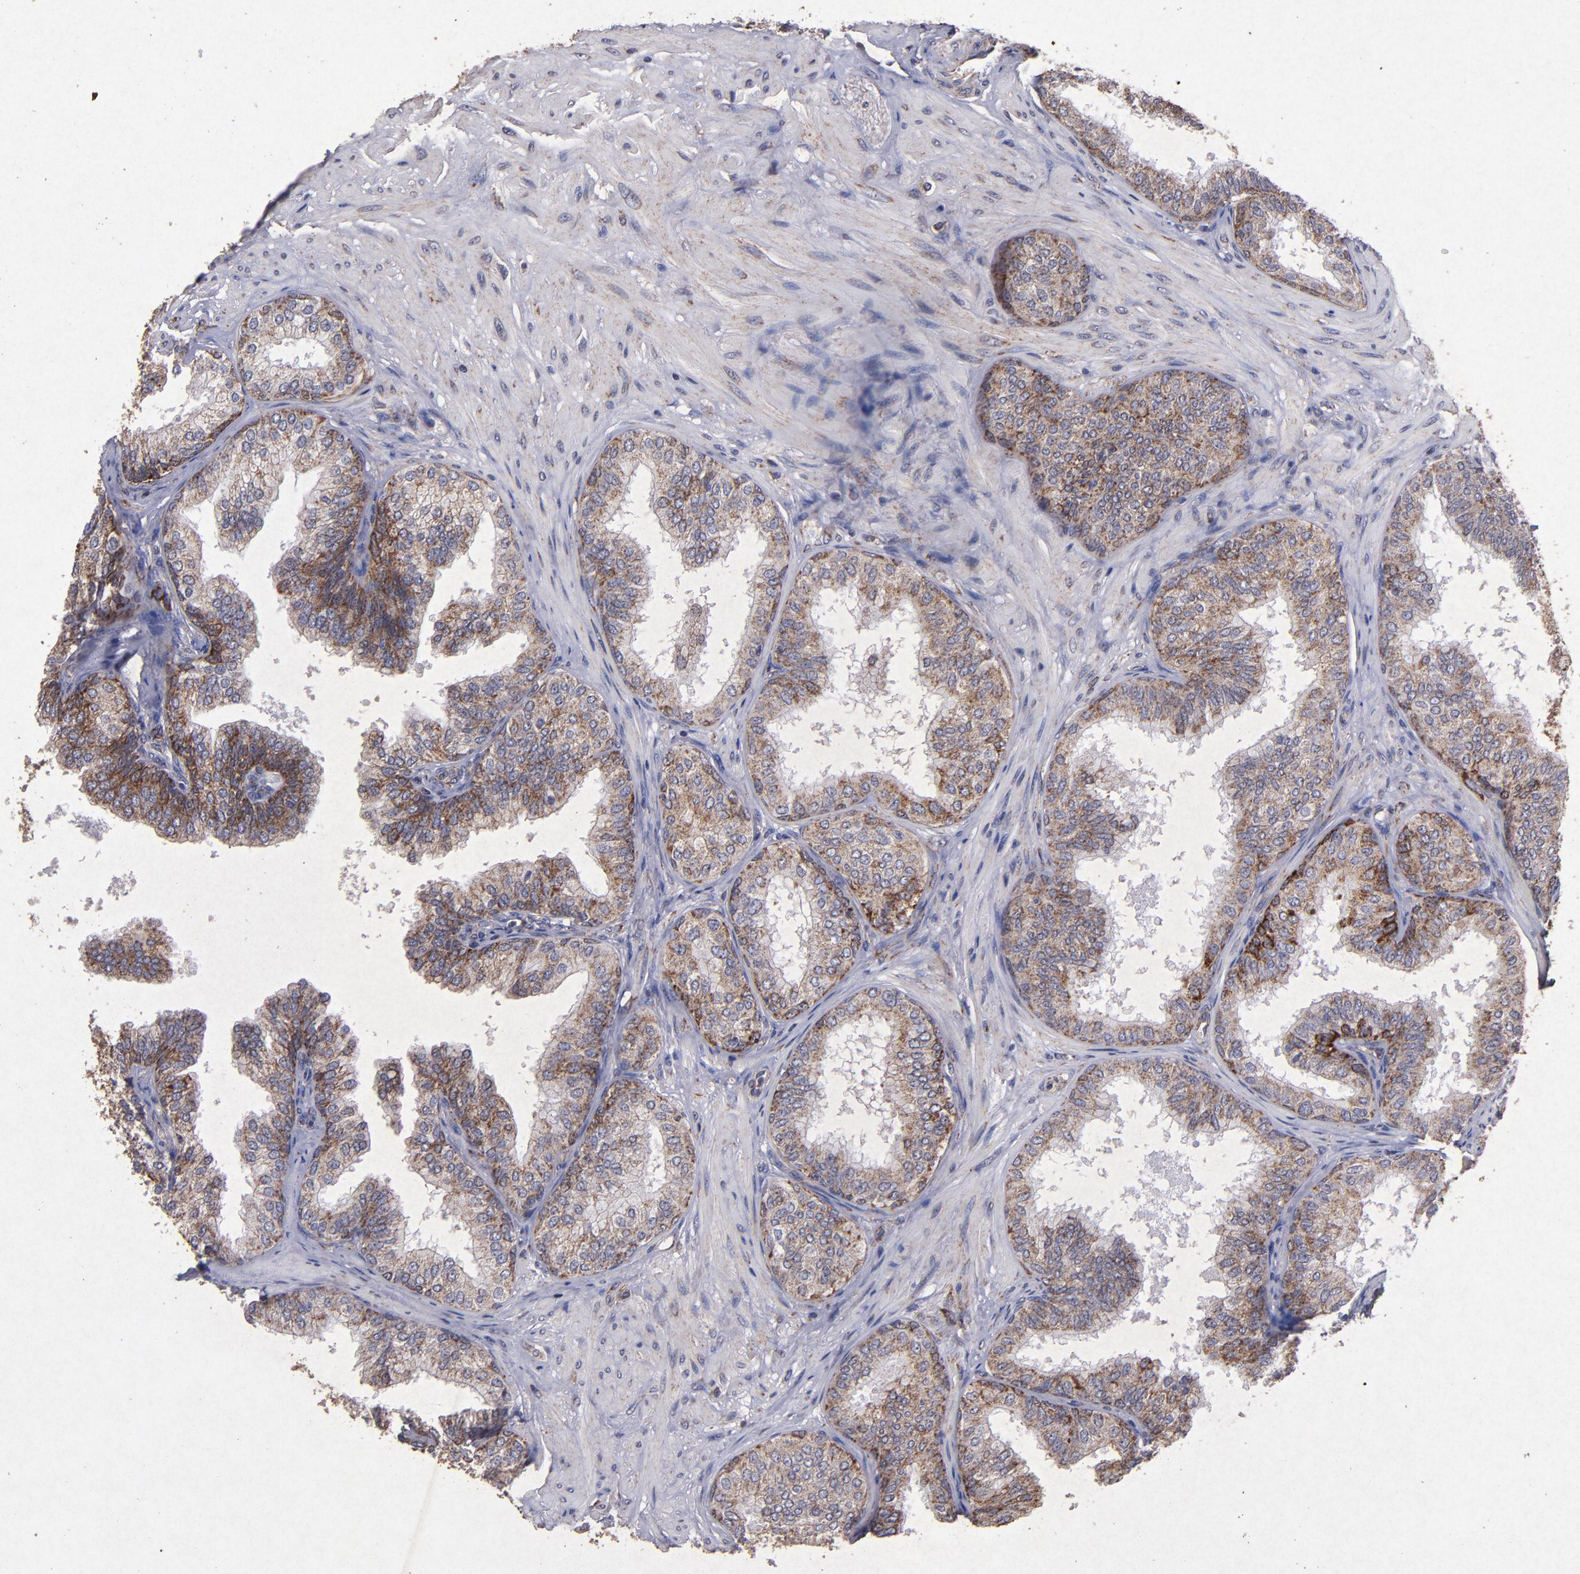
{"staining": {"intensity": "moderate", "quantity": ">75%", "location": "cytoplasmic/membranous"}, "tissue": "prostate", "cell_type": "Glandular cells", "image_type": "normal", "snomed": [{"axis": "morphology", "description": "Normal tissue, NOS"}, {"axis": "topography", "description": "Prostate"}], "caption": "Prostate stained with IHC shows moderate cytoplasmic/membranous expression in about >75% of glandular cells.", "gene": "TIMM9", "patient": {"sex": "male", "age": 60}}